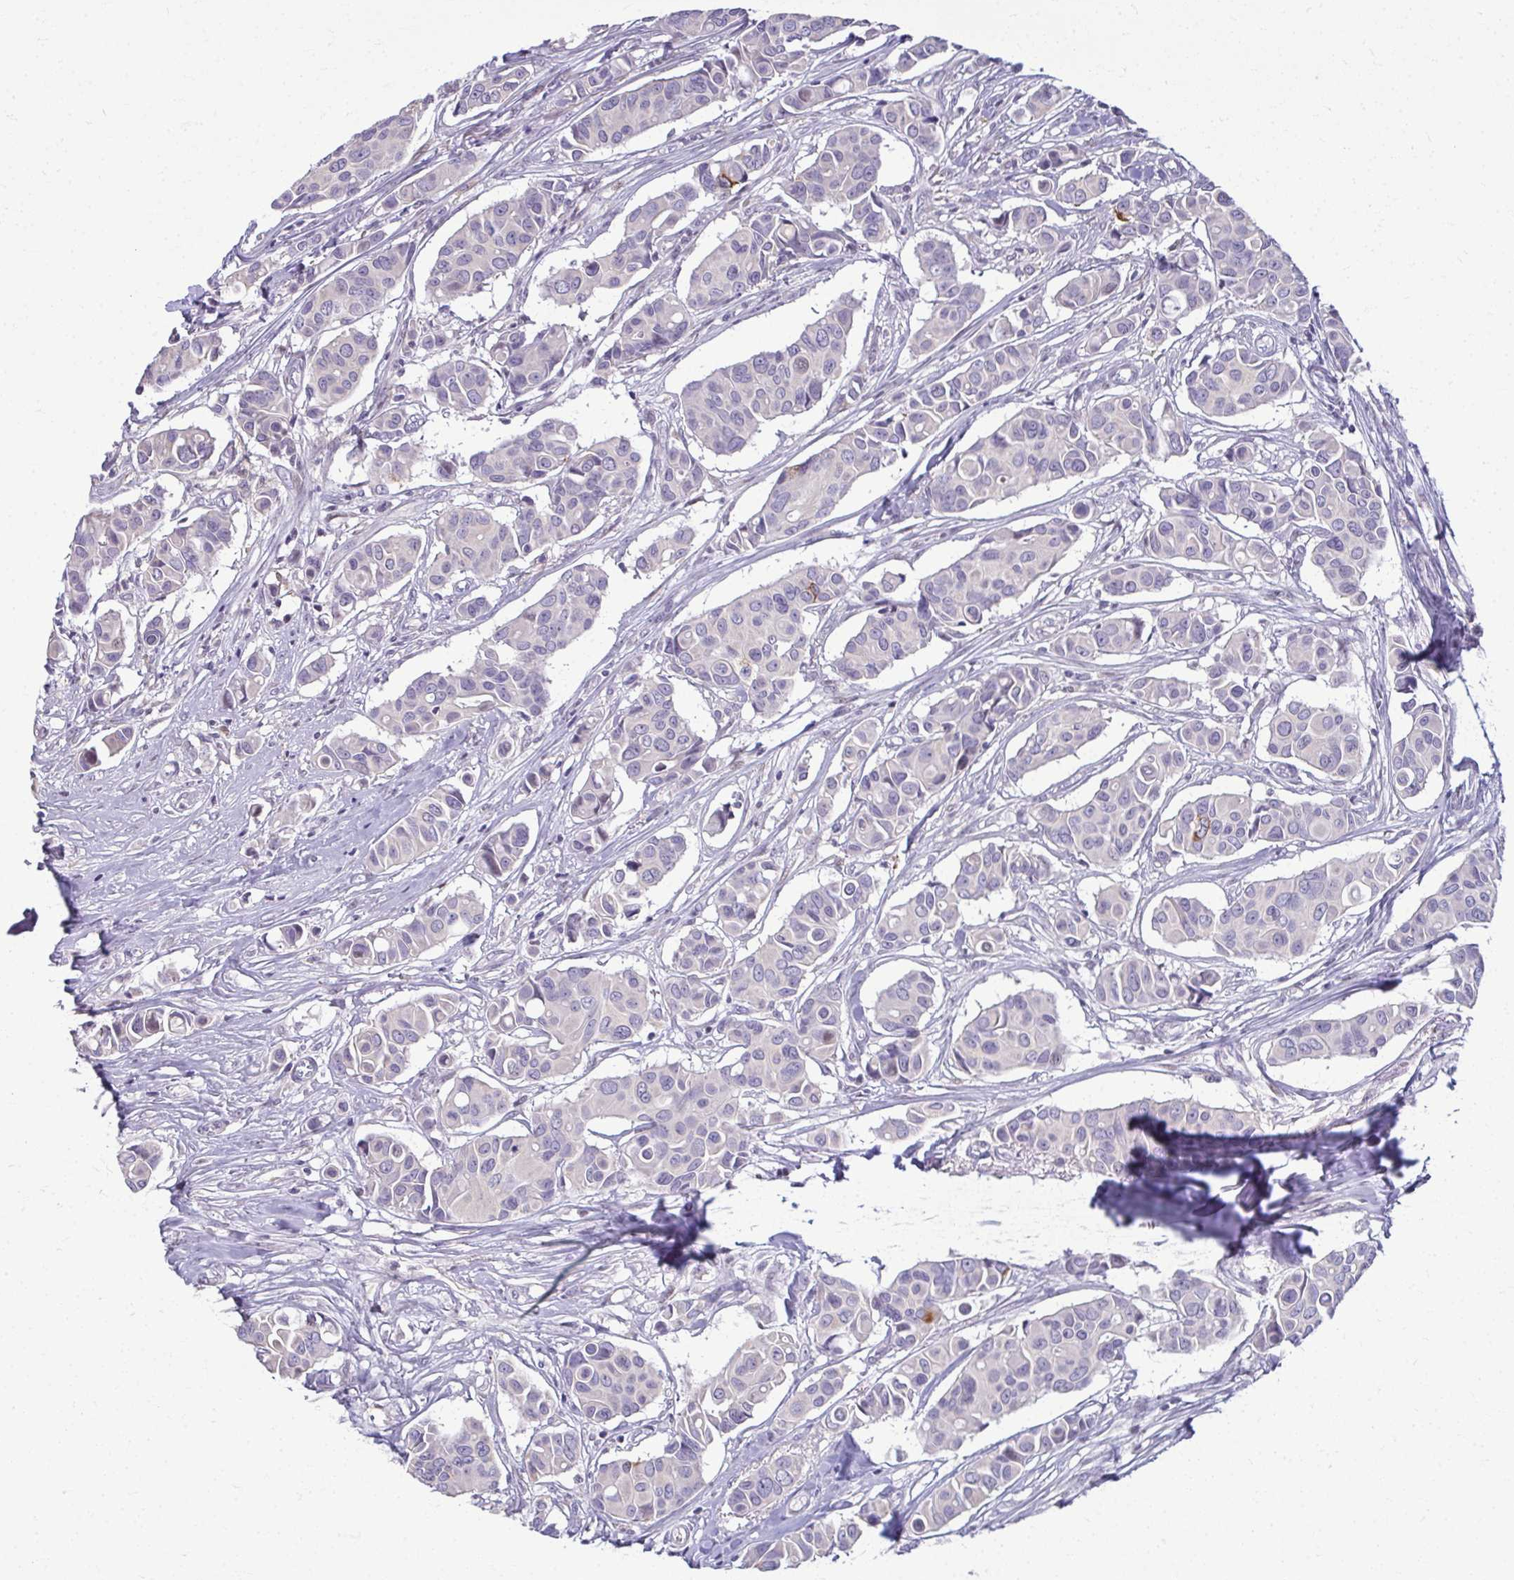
{"staining": {"intensity": "negative", "quantity": "none", "location": "none"}, "tissue": "breast cancer", "cell_type": "Tumor cells", "image_type": "cancer", "snomed": [{"axis": "morphology", "description": "Normal tissue, NOS"}, {"axis": "morphology", "description": "Duct carcinoma"}, {"axis": "topography", "description": "Skin"}, {"axis": "topography", "description": "Breast"}], "caption": "This micrograph is of infiltrating ductal carcinoma (breast) stained with IHC to label a protein in brown with the nuclei are counter-stained blue. There is no positivity in tumor cells.", "gene": "ODF1", "patient": {"sex": "female", "age": 54}}